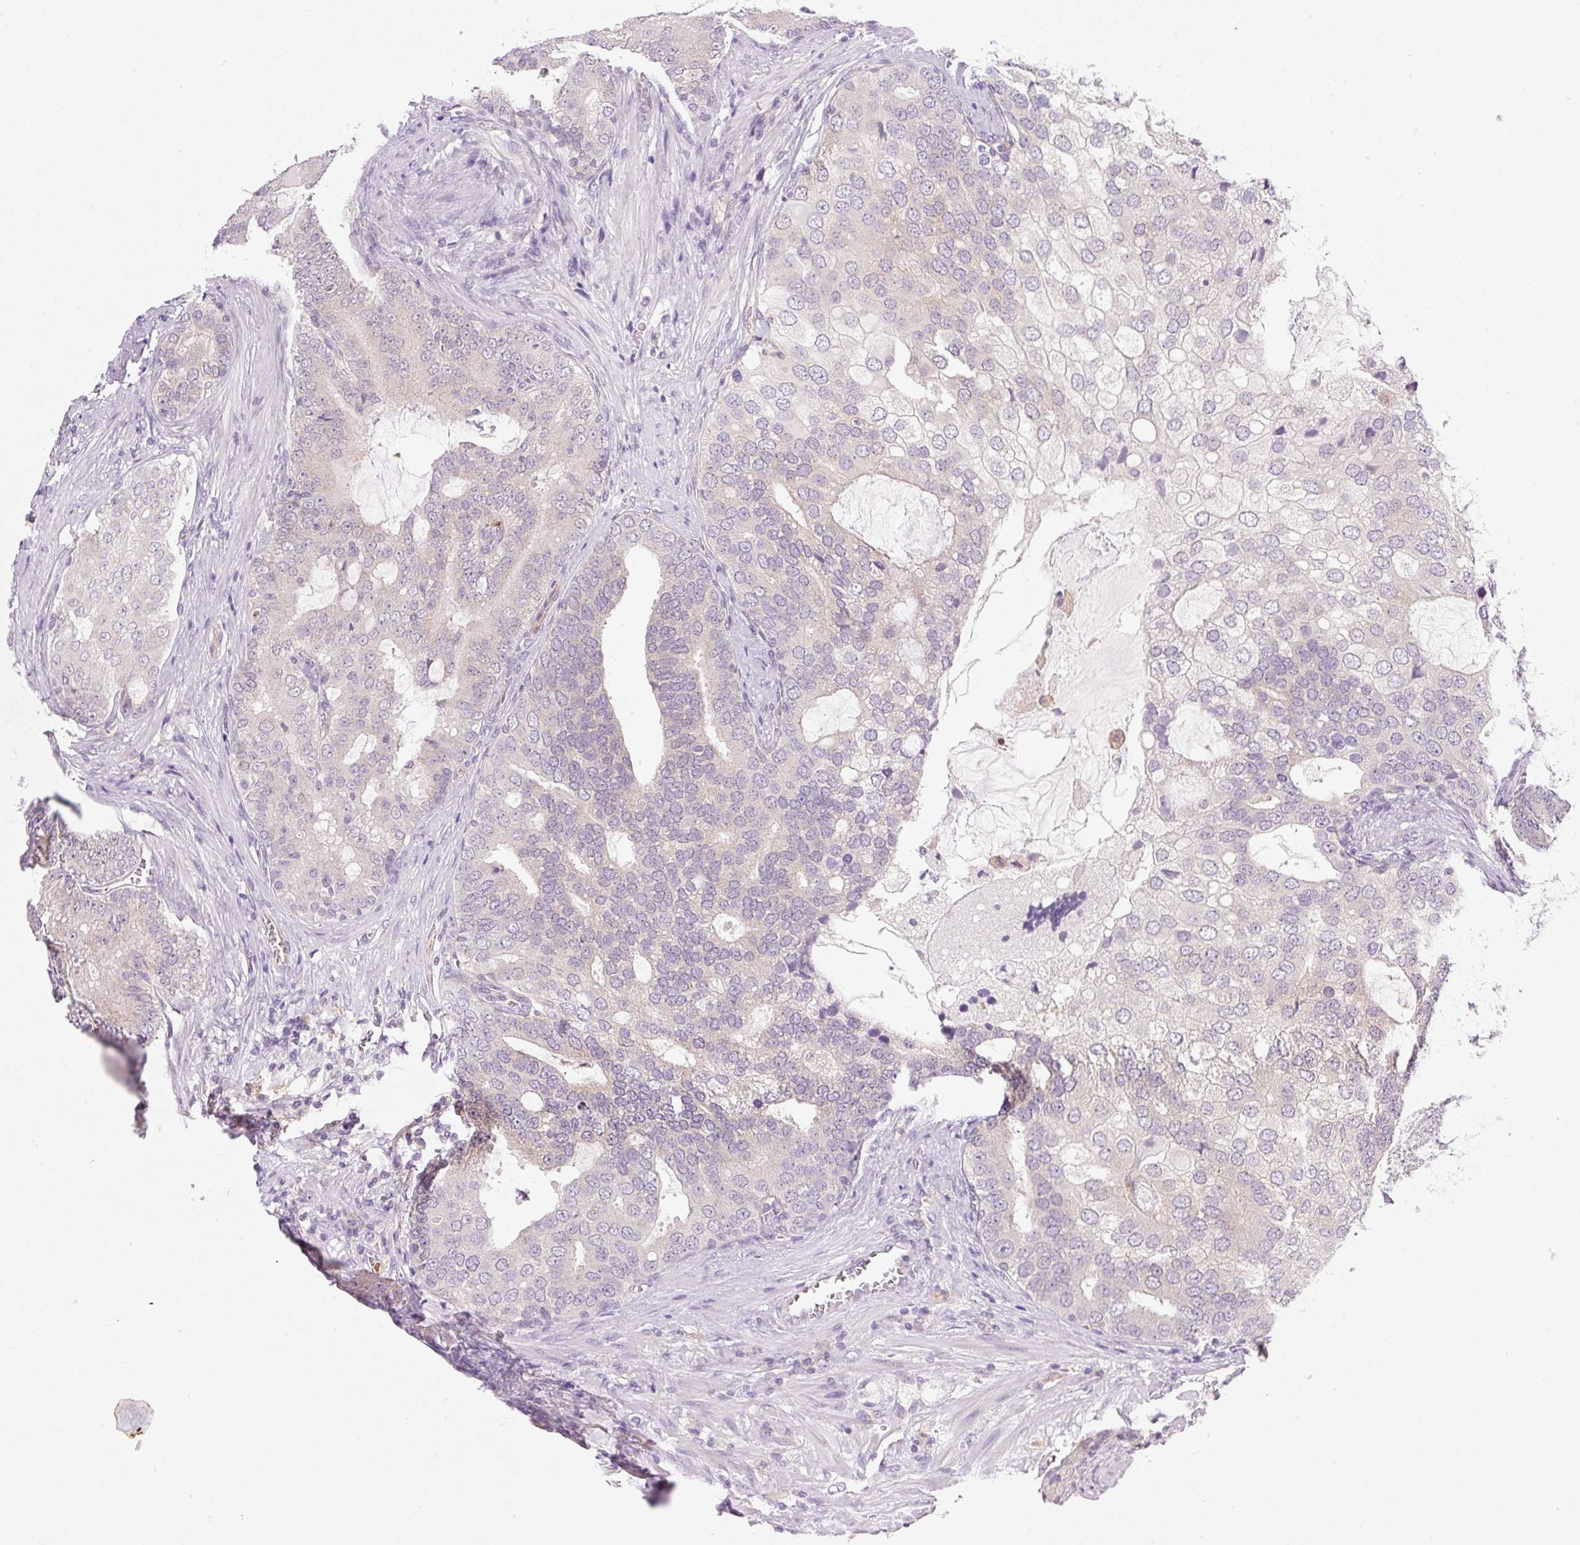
{"staining": {"intensity": "negative", "quantity": "none", "location": "none"}, "tissue": "prostate cancer", "cell_type": "Tumor cells", "image_type": "cancer", "snomed": [{"axis": "morphology", "description": "Adenocarcinoma, High grade"}, {"axis": "topography", "description": "Prostate"}], "caption": "DAB (3,3'-diaminobenzidine) immunohistochemical staining of human prostate cancer (adenocarcinoma (high-grade)) demonstrates no significant staining in tumor cells.", "gene": "OMA1", "patient": {"sex": "male", "age": 55}}